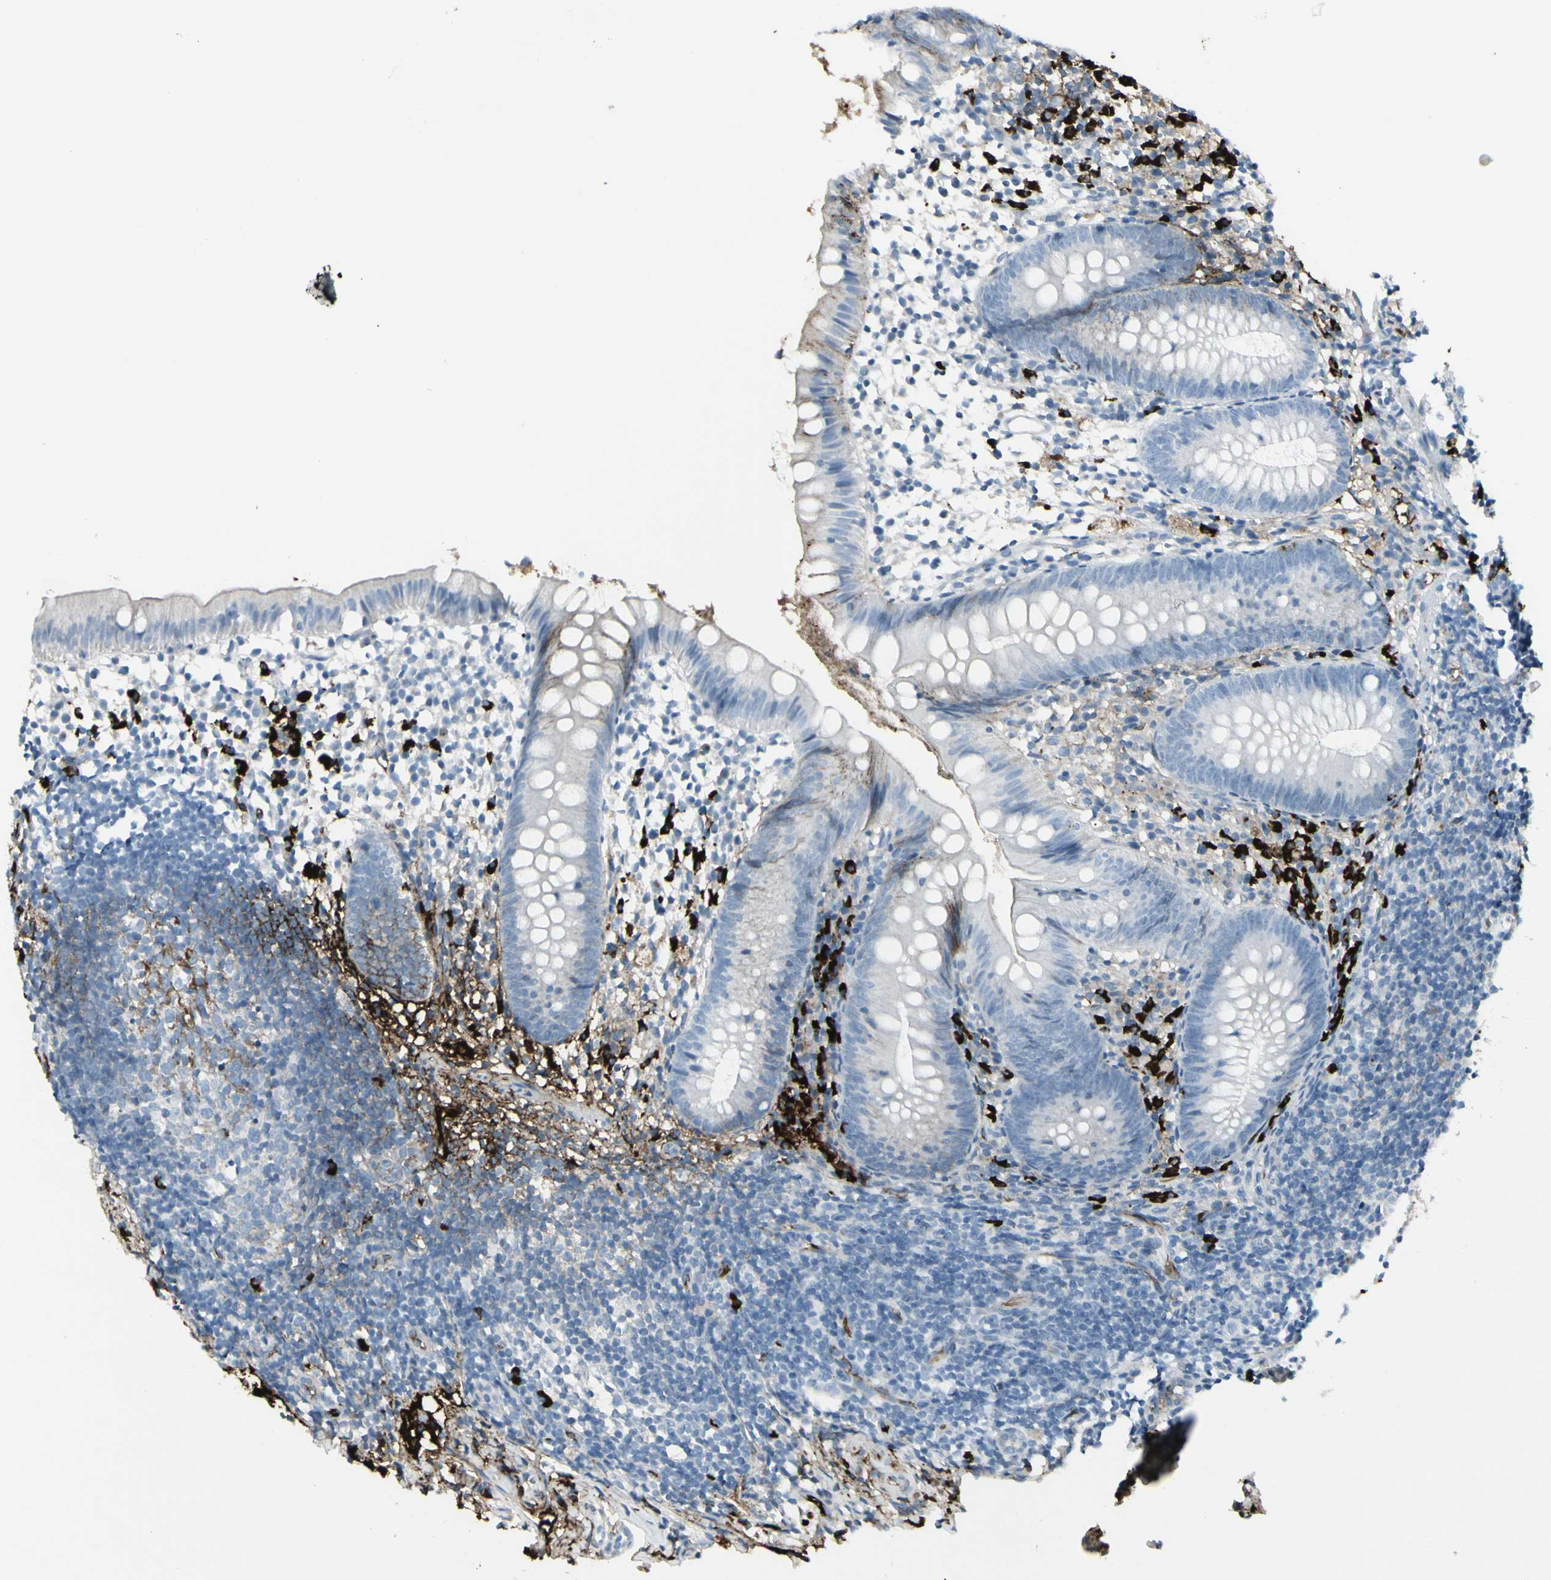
{"staining": {"intensity": "negative", "quantity": "none", "location": "none"}, "tissue": "appendix", "cell_type": "Glandular cells", "image_type": "normal", "snomed": [{"axis": "morphology", "description": "Normal tissue, NOS"}, {"axis": "topography", "description": "Appendix"}], "caption": "A high-resolution micrograph shows IHC staining of unremarkable appendix, which demonstrates no significant staining in glandular cells.", "gene": "IGHG1", "patient": {"sex": "female", "age": 20}}